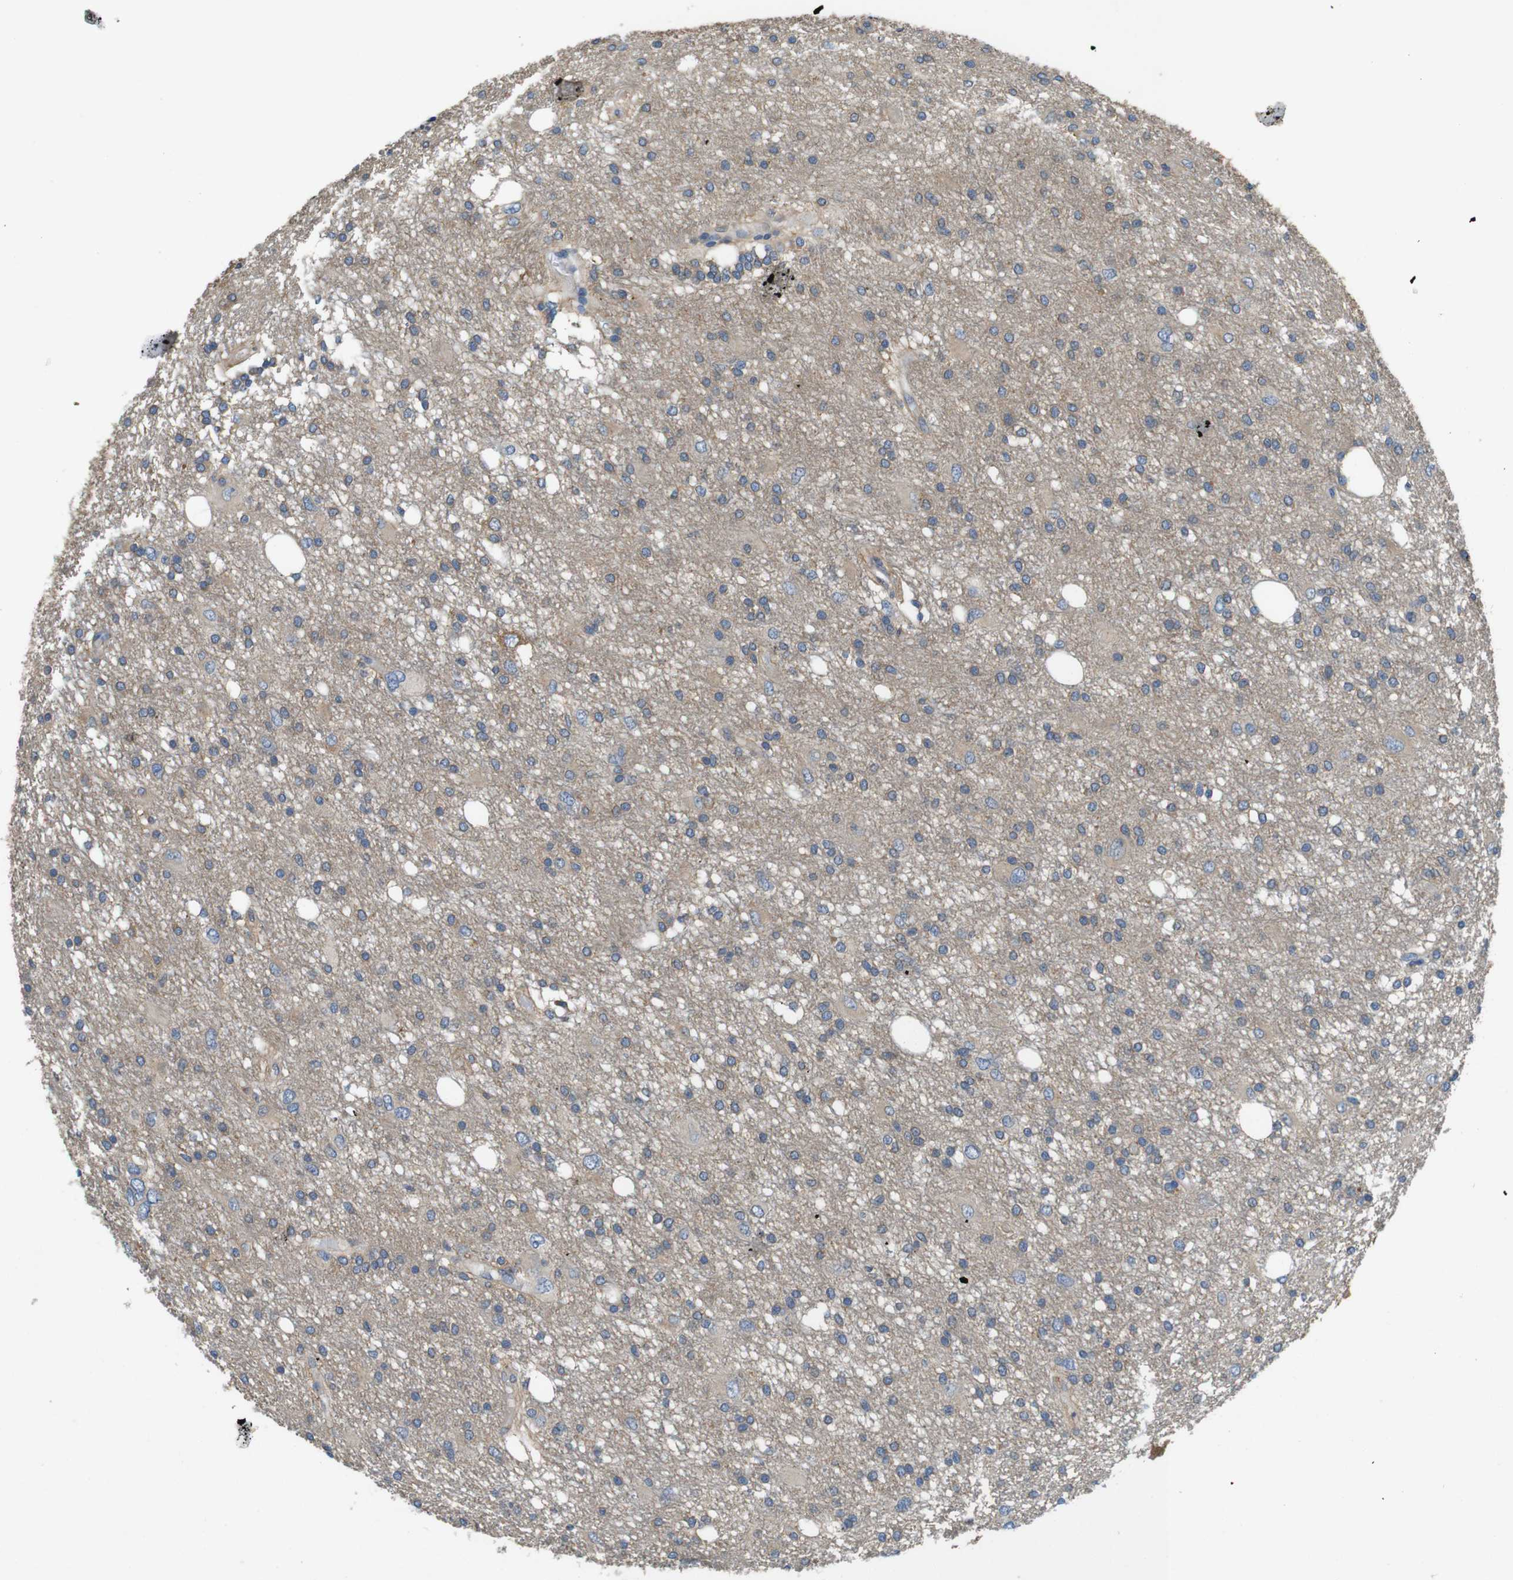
{"staining": {"intensity": "weak", "quantity": "<25%", "location": "cytoplasmic/membranous"}, "tissue": "glioma", "cell_type": "Tumor cells", "image_type": "cancer", "snomed": [{"axis": "morphology", "description": "Glioma, malignant, High grade"}, {"axis": "topography", "description": "Brain"}], "caption": "IHC image of neoplastic tissue: human high-grade glioma (malignant) stained with DAB (3,3'-diaminobenzidine) reveals no significant protein expression in tumor cells.", "gene": "DCTN1", "patient": {"sex": "female", "age": 59}}